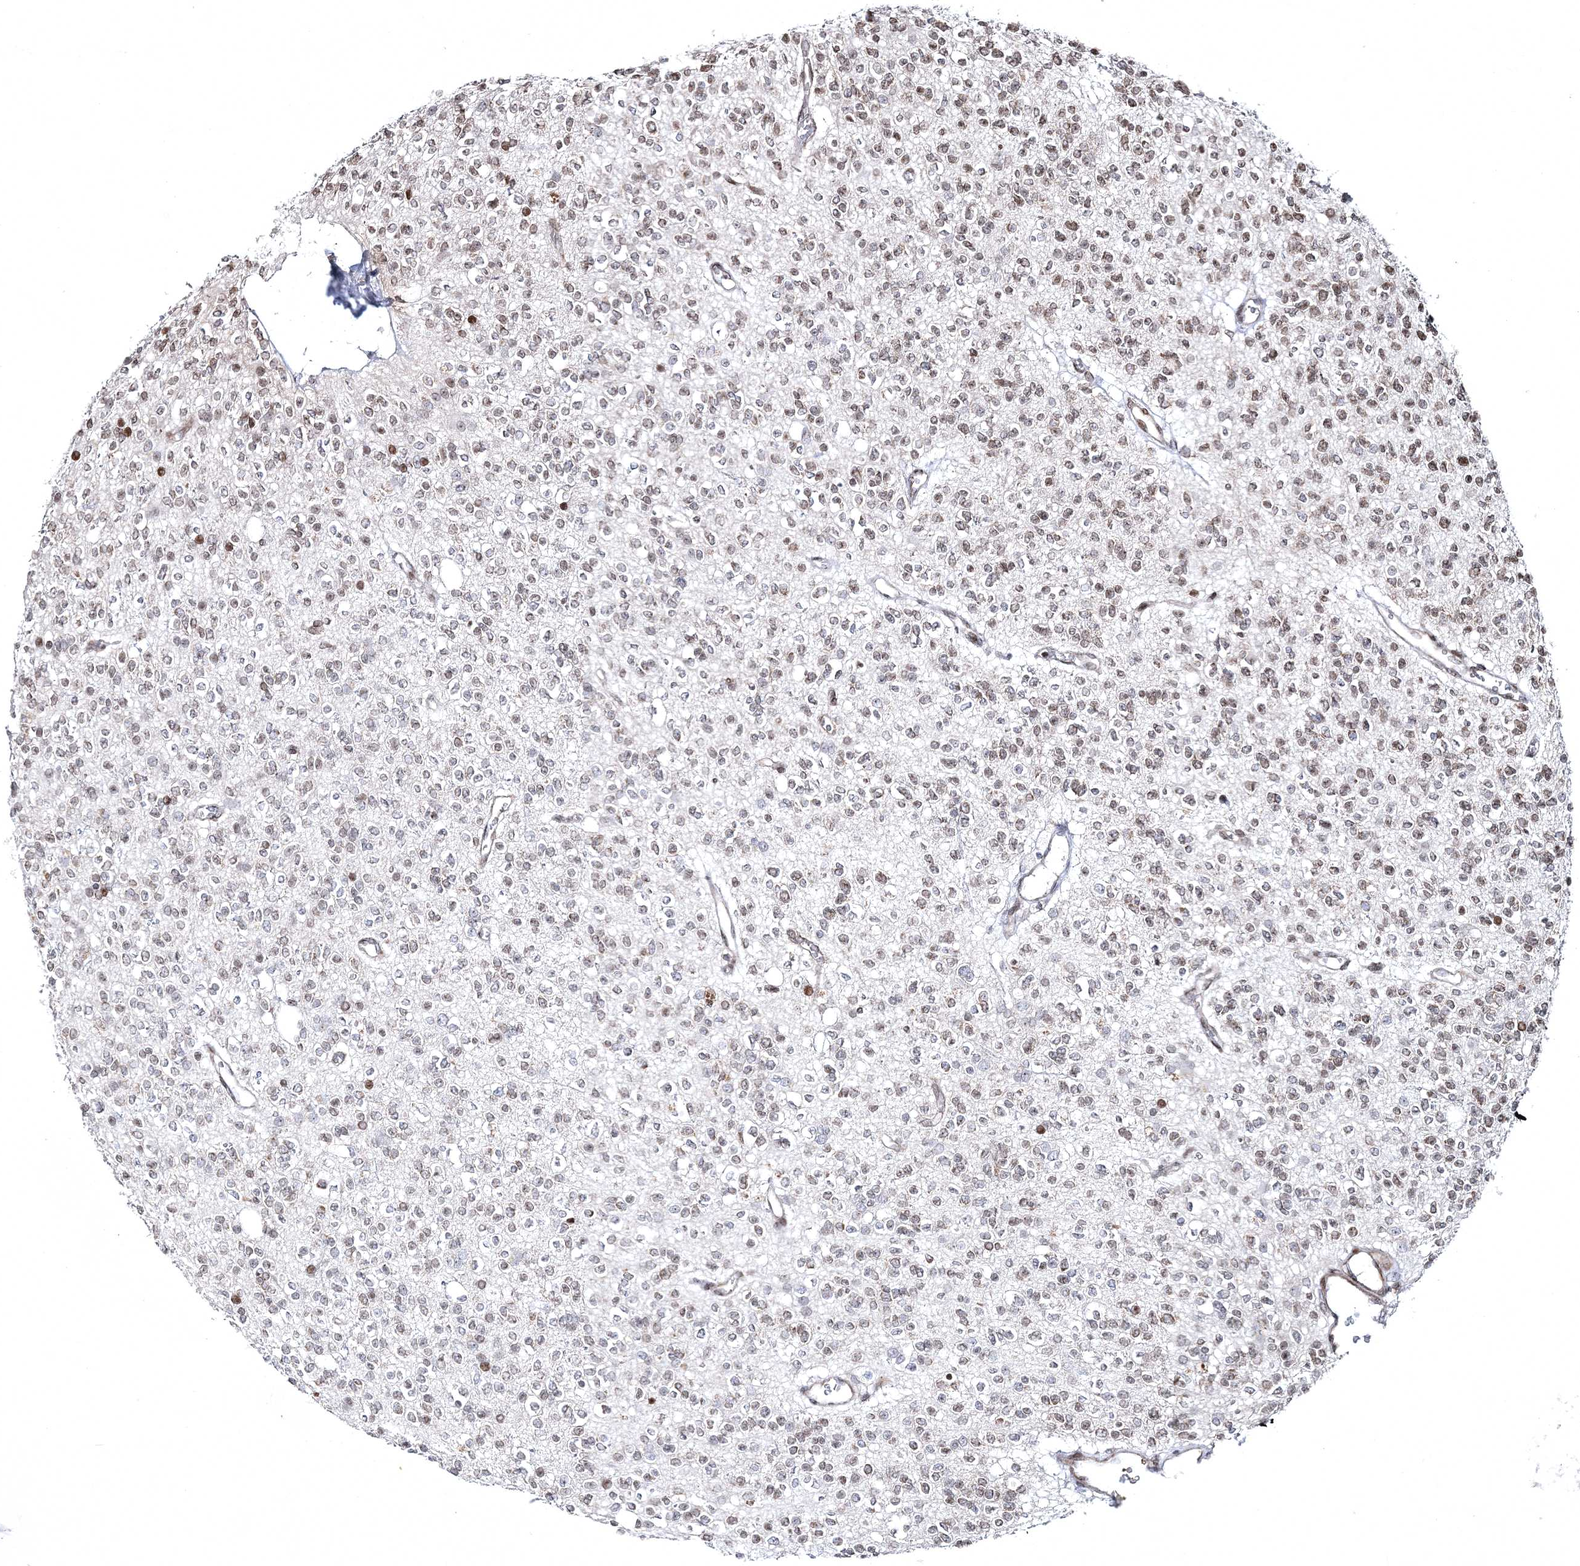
{"staining": {"intensity": "negative", "quantity": "none", "location": "none"}, "tissue": "glioma", "cell_type": "Tumor cells", "image_type": "cancer", "snomed": [{"axis": "morphology", "description": "Glioma, malignant, High grade"}, {"axis": "topography", "description": "Brain"}], "caption": "Tumor cells are negative for brown protein staining in malignant glioma (high-grade).", "gene": "SMIM29", "patient": {"sex": "male", "age": 34}}